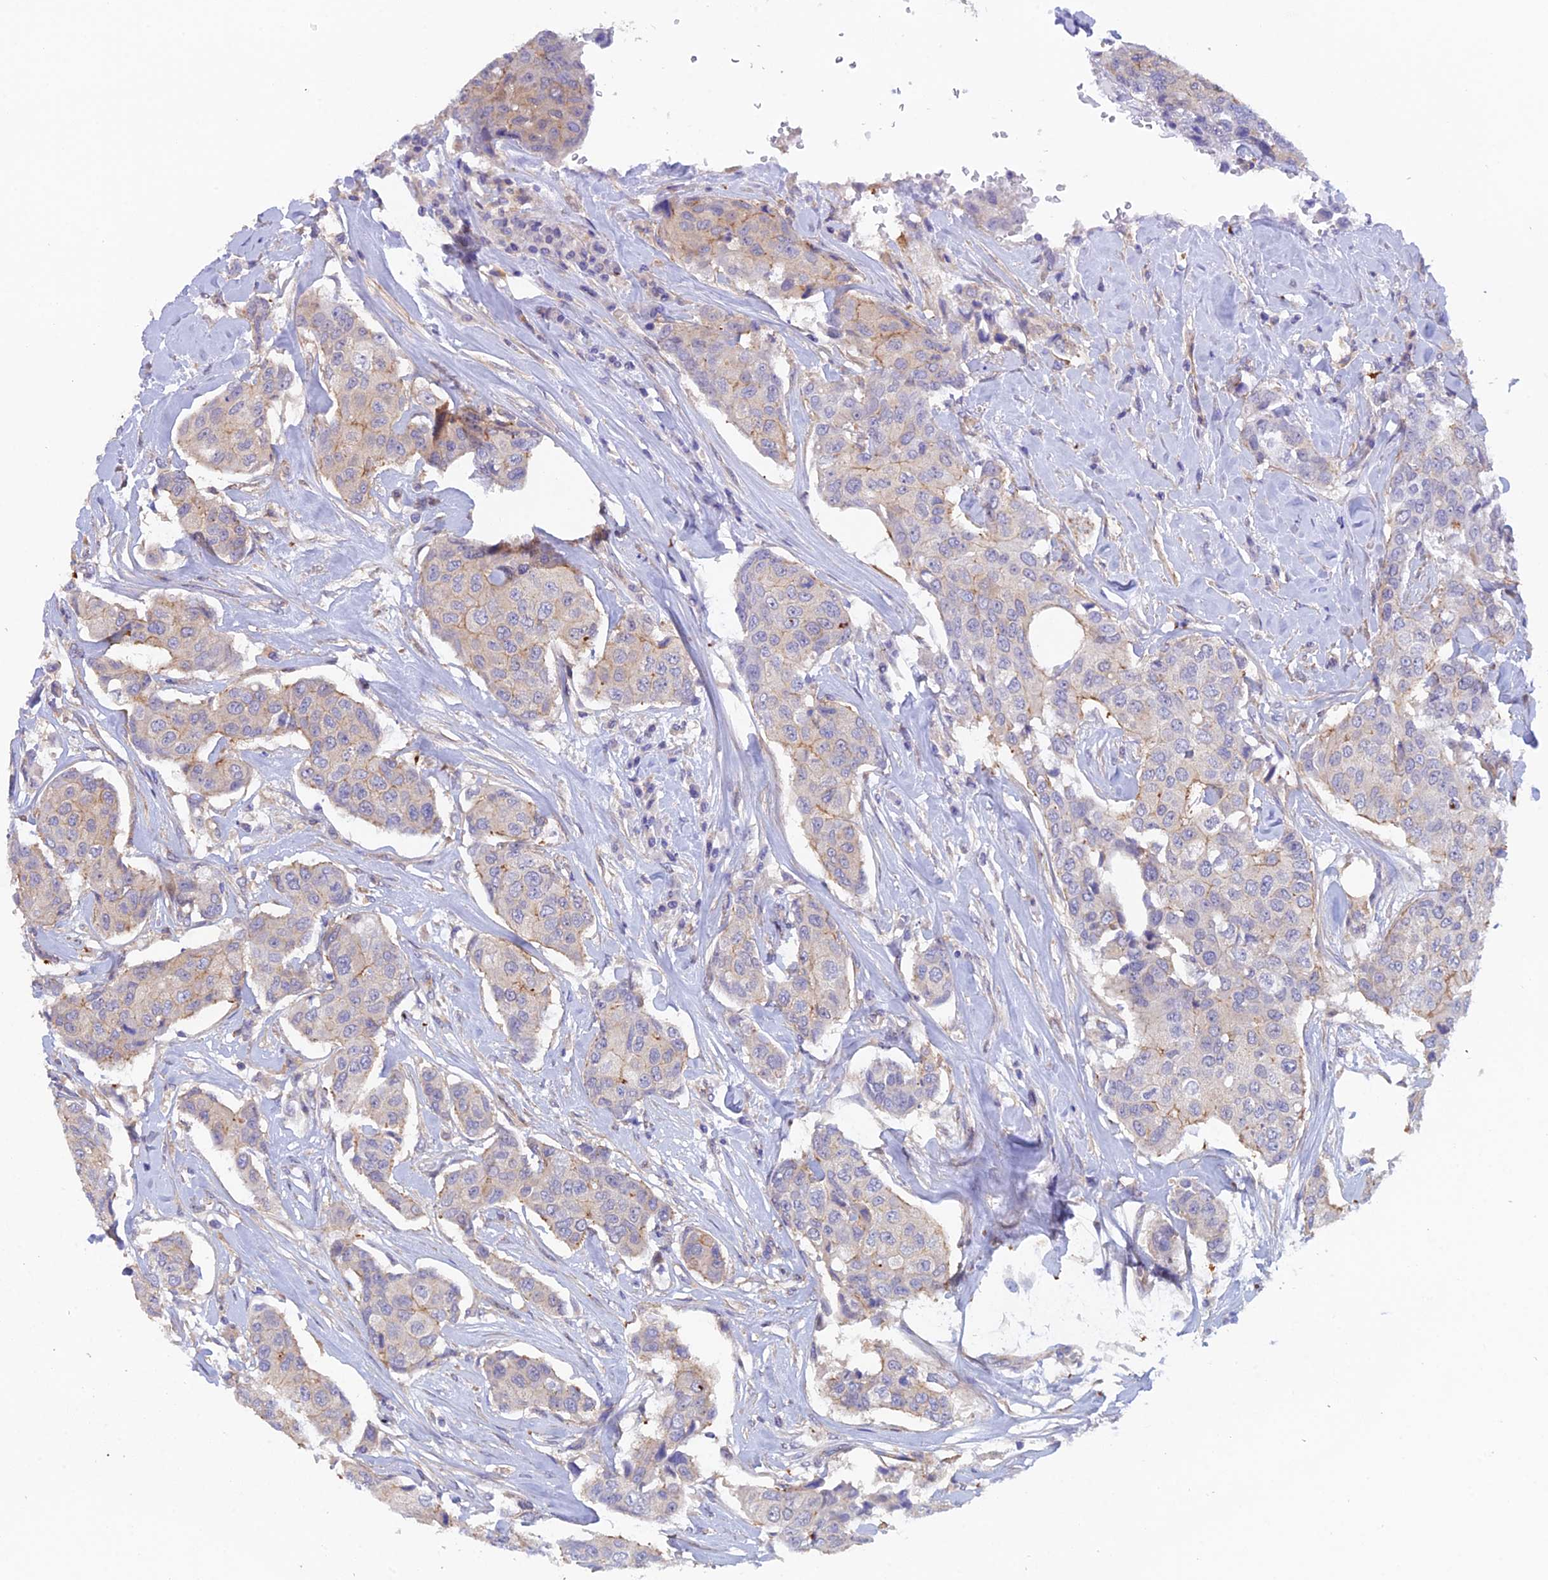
{"staining": {"intensity": "negative", "quantity": "none", "location": "none"}, "tissue": "breast cancer", "cell_type": "Tumor cells", "image_type": "cancer", "snomed": [{"axis": "morphology", "description": "Duct carcinoma"}, {"axis": "topography", "description": "Breast"}], "caption": "Breast cancer (intraductal carcinoma) was stained to show a protein in brown. There is no significant staining in tumor cells.", "gene": "FZR1", "patient": {"sex": "female", "age": 80}}